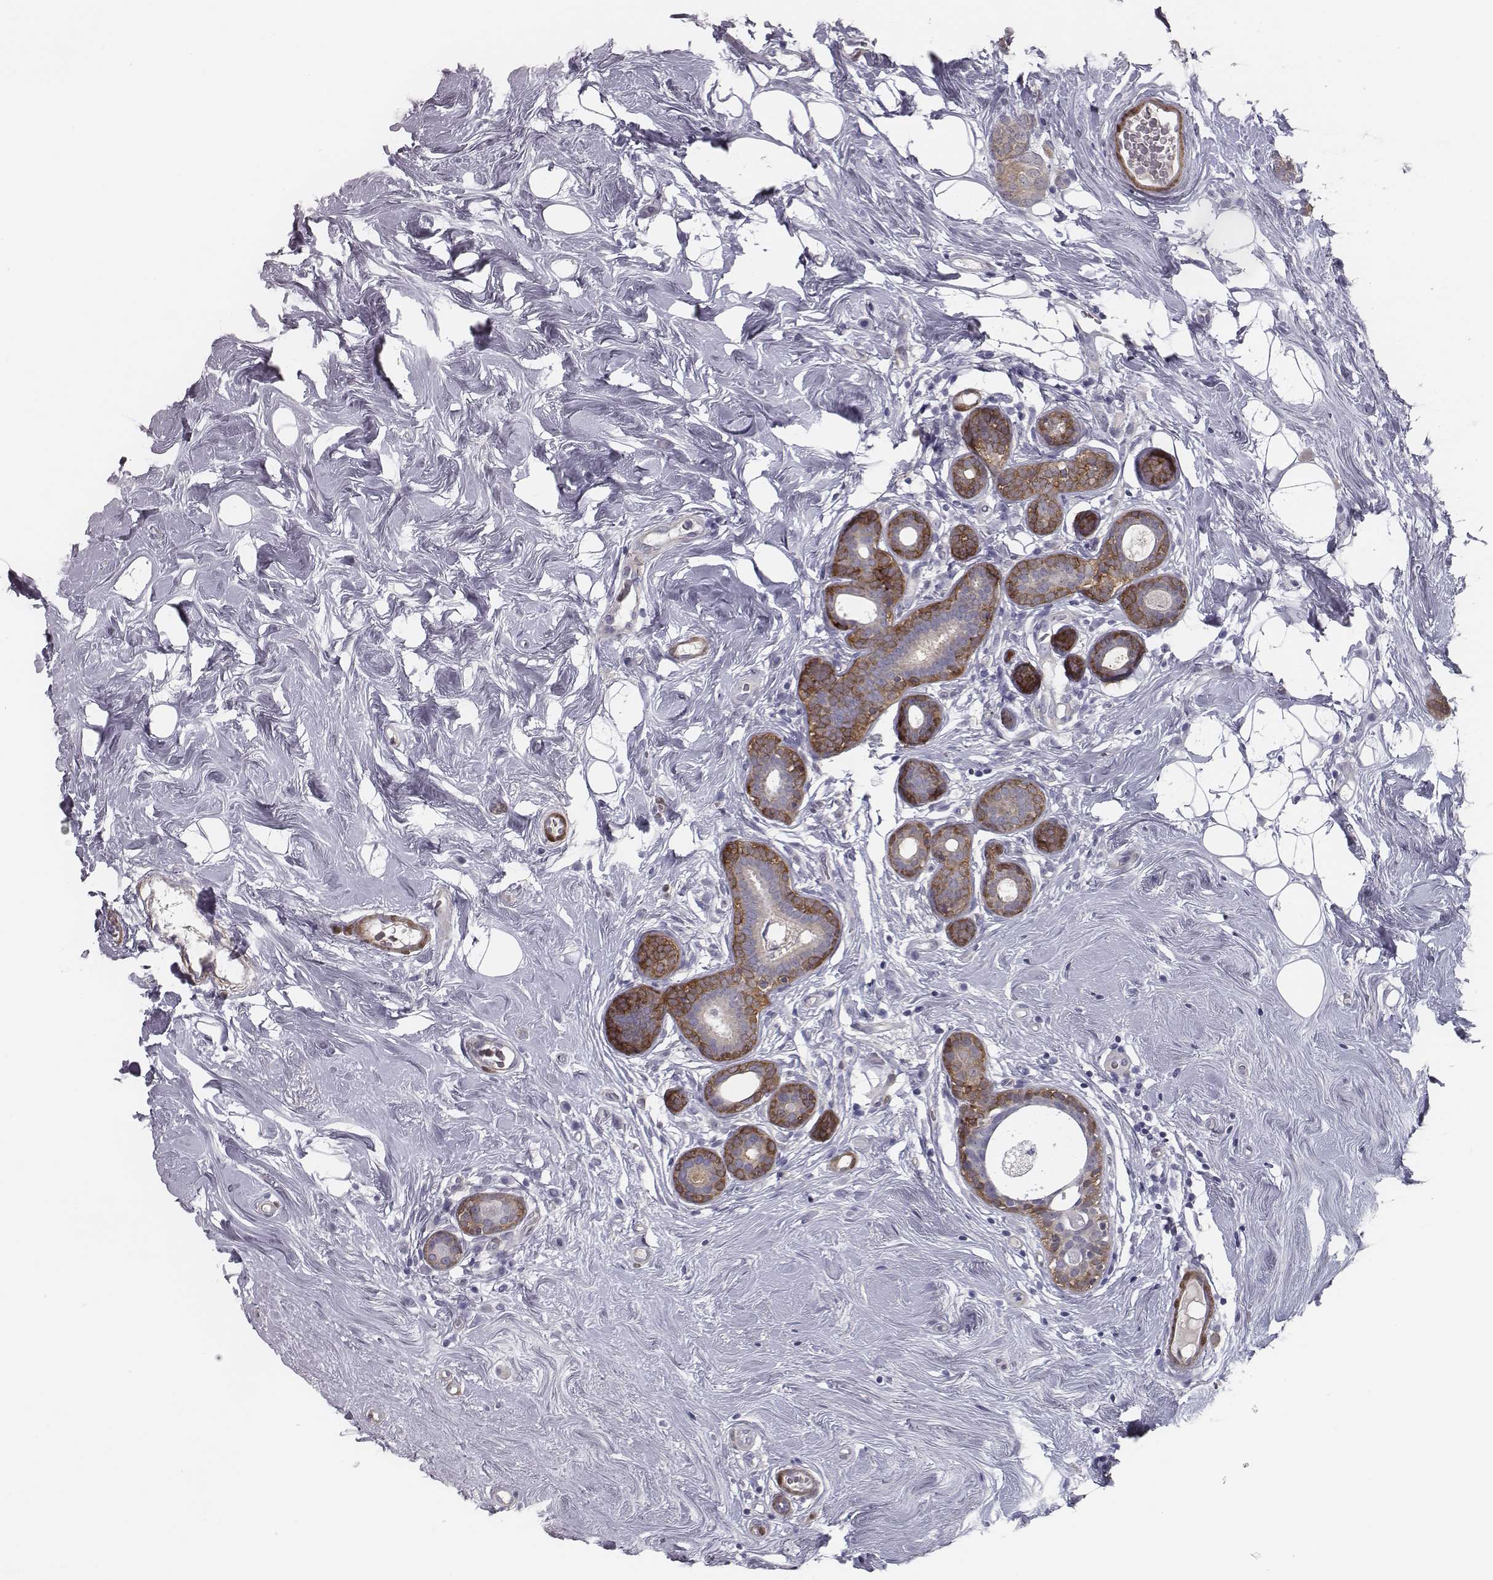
{"staining": {"intensity": "negative", "quantity": "none", "location": "none"}, "tissue": "breast cancer", "cell_type": "Tumor cells", "image_type": "cancer", "snomed": [{"axis": "morphology", "description": "Lobular carcinoma"}, {"axis": "topography", "description": "Breast"}], "caption": "Immunohistochemistry micrograph of human lobular carcinoma (breast) stained for a protein (brown), which exhibits no positivity in tumor cells.", "gene": "ISYNA1", "patient": {"sex": "female", "age": 49}}